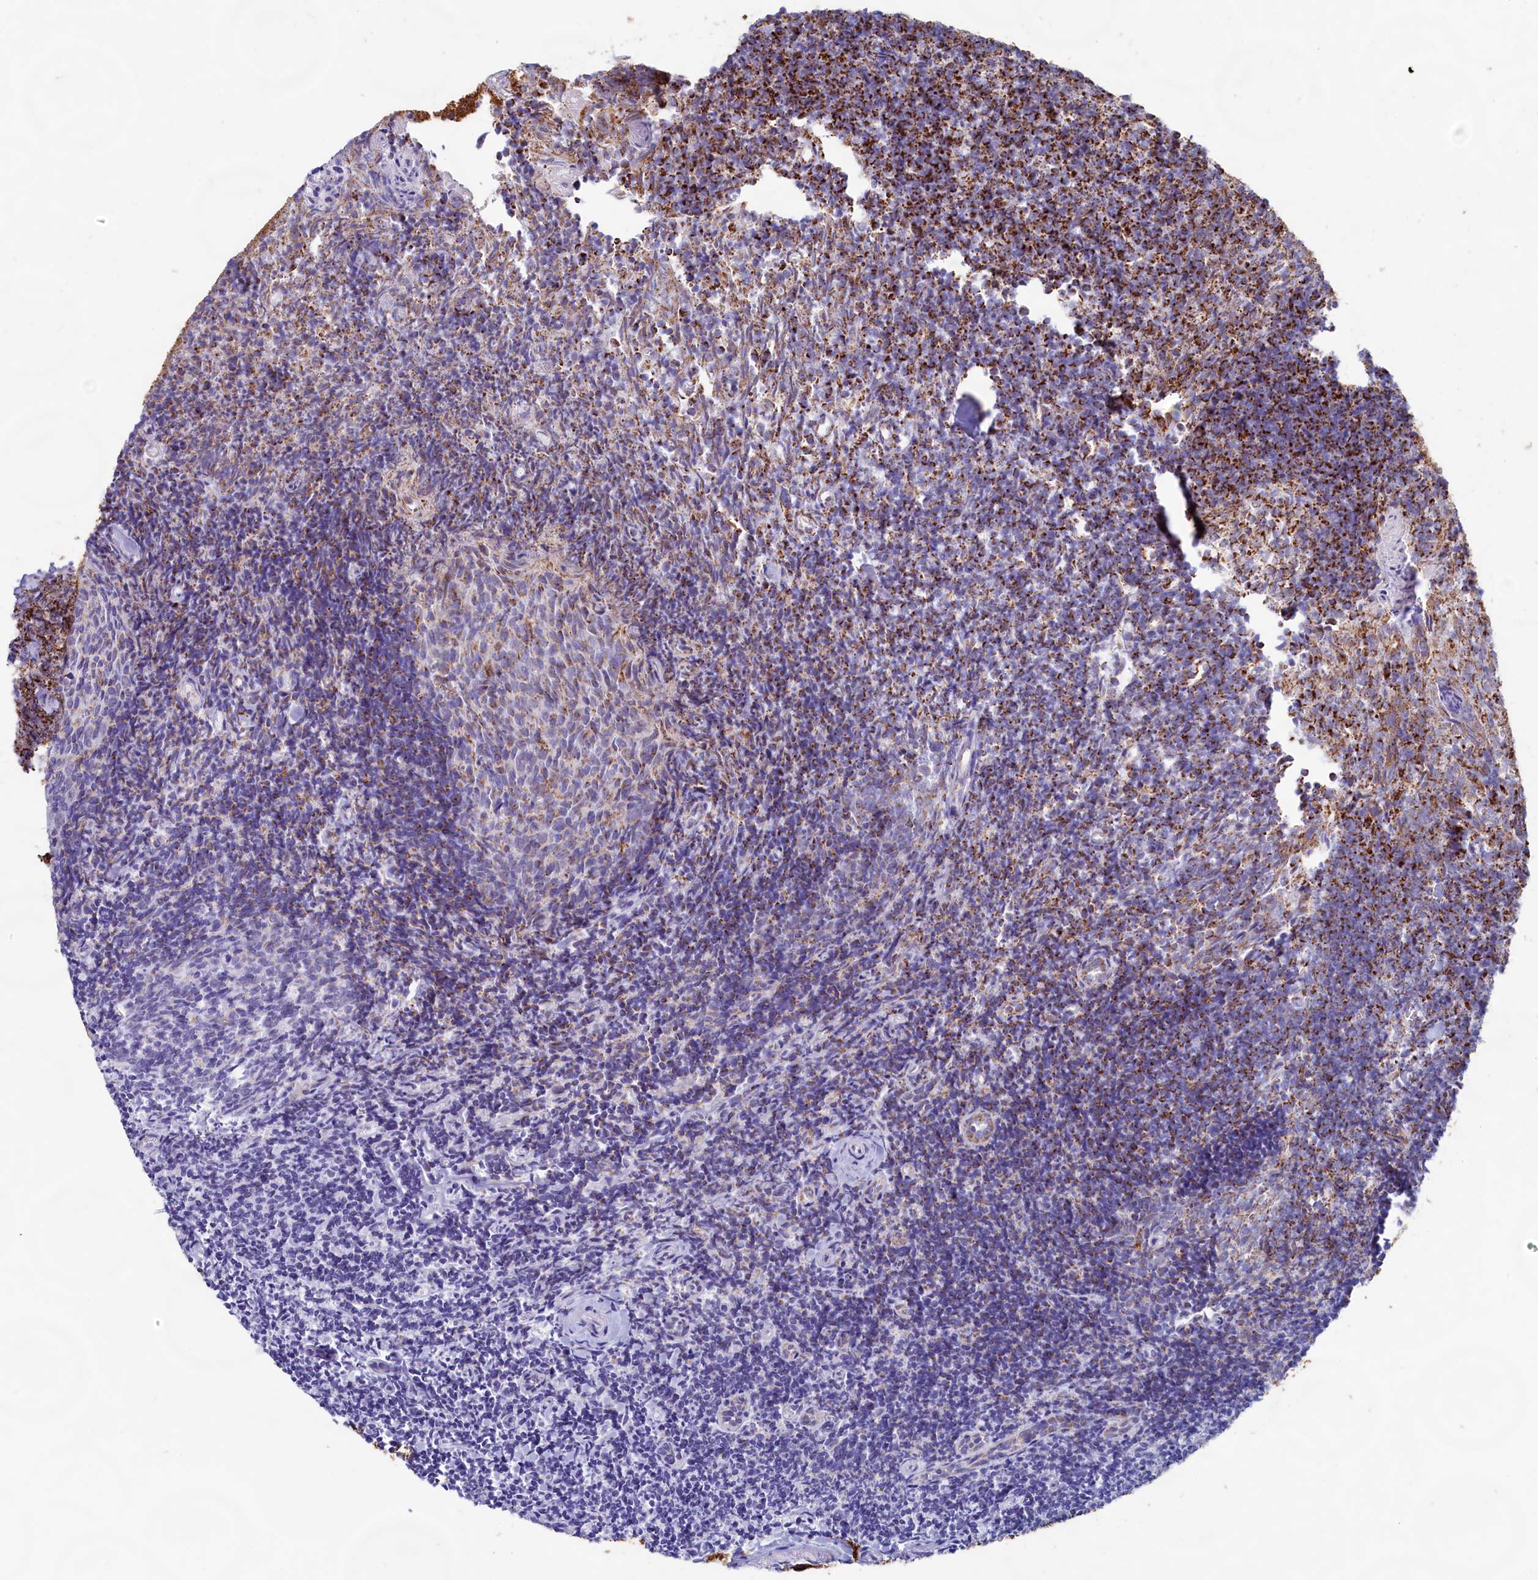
{"staining": {"intensity": "strong", "quantity": "25%-75%", "location": "cytoplasmic/membranous"}, "tissue": "tonsil", "cell_type": "Germinal center cells", "image_type": "normal", "snomed": [{"axis": "morphology", "description": "Normal tissue, NOS"}, {"axis": "topography", "description": "Tonsil"}], "caption": "Protein staining of benign tonsil demonstrates strong cytoplasmic/membranous expression in about 25%-75% of germinal center cells.", "gene": "C1D", "patient": {"sex": "female", "age": 10}}